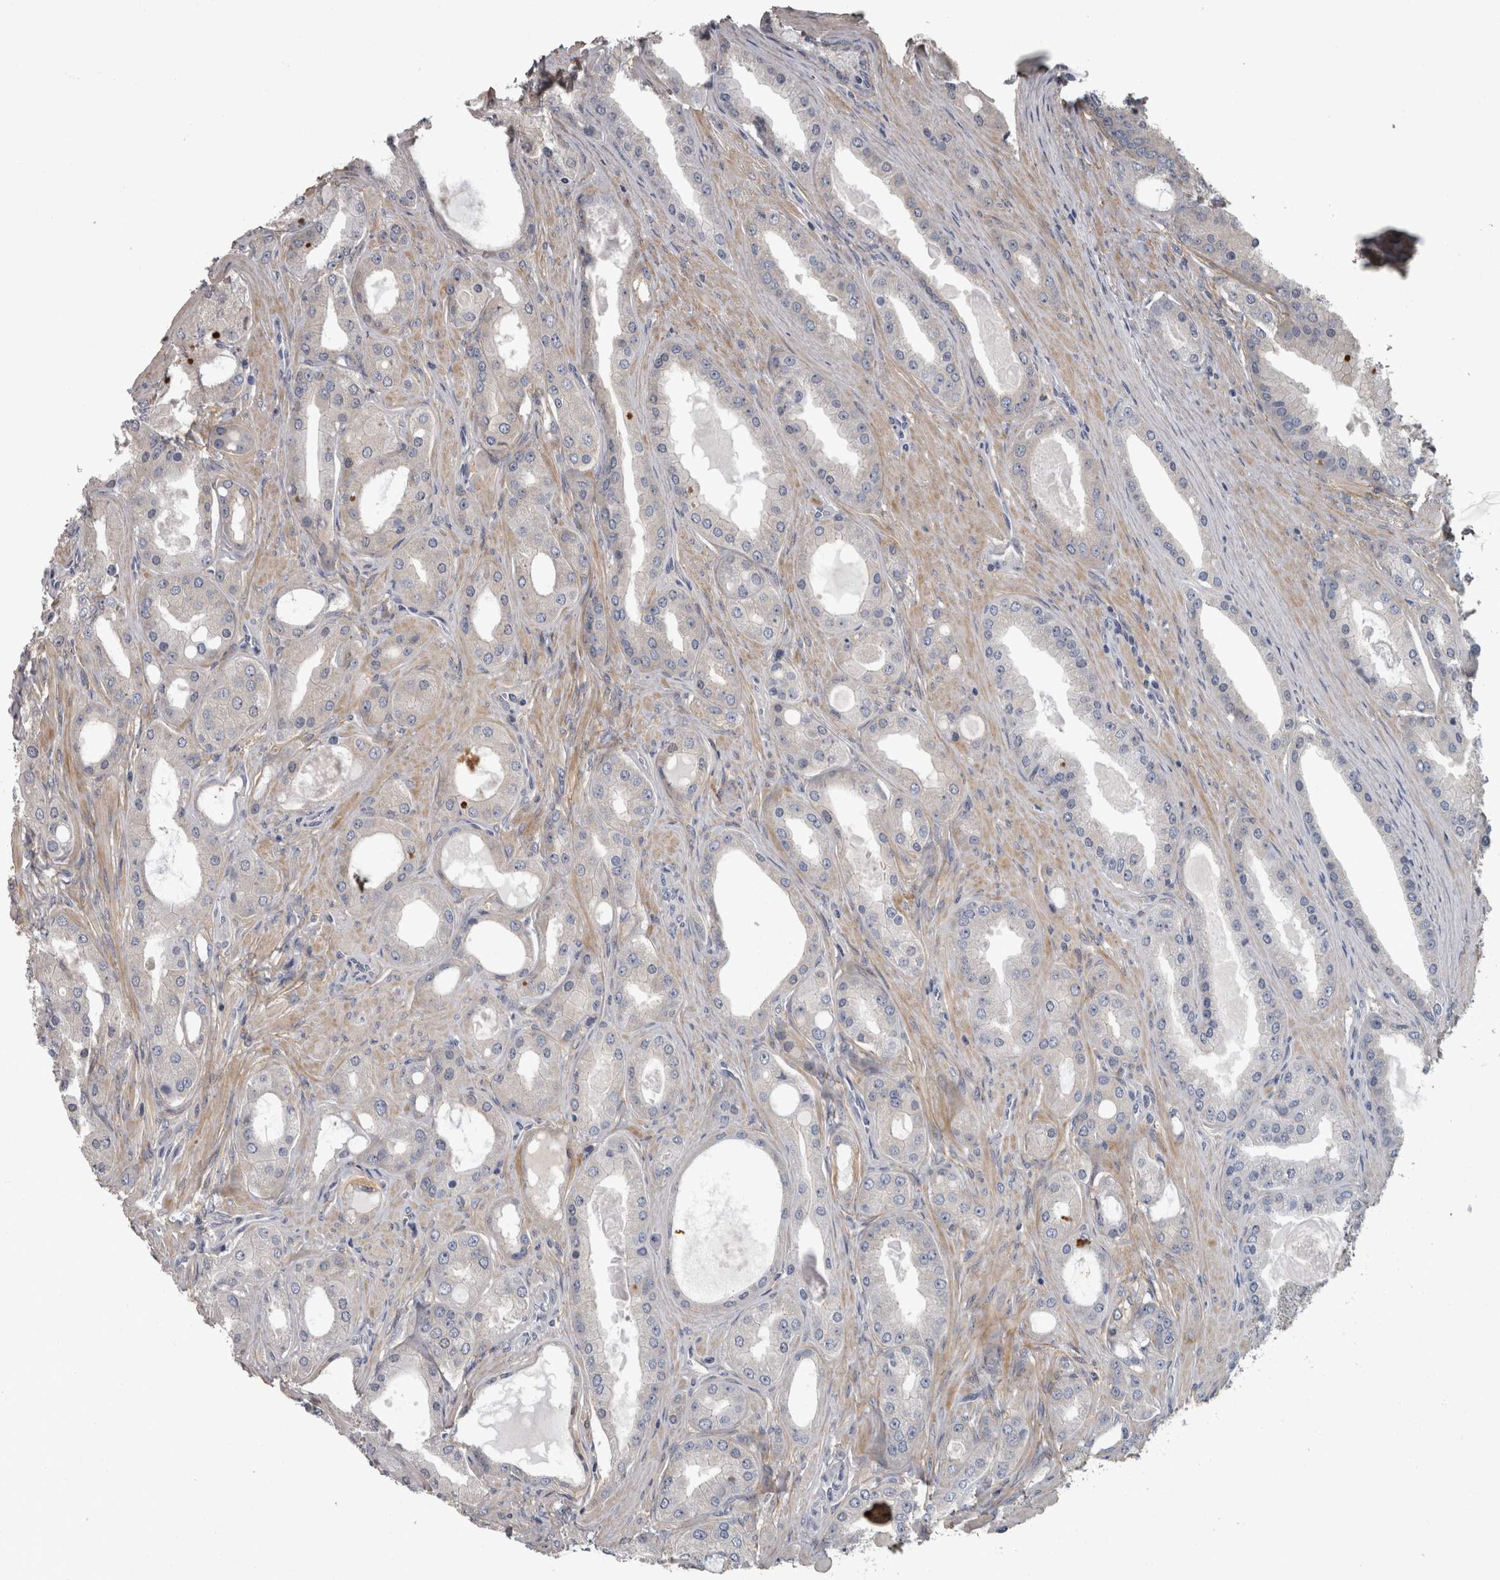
{"staining": {"intensity": "negative", "quantity": "none", "location": "none"}, "tissue": "prostate cancer", "cell_type": "Tumor cells", "image_type": "cancer", "snomed": [{"axis": "morphology", "description": "Adenocarcinoma, High grade"}, {"axis": "topography", "description": "Prostate"}], "caption": "This is an immunohistochemistry histopathology image of prostate cancer (high-grade adenocarcinoma). There is no expression in tumor cells.", "gene": "EFEMP2", "patient": {"sex": "male", "age": 60}}